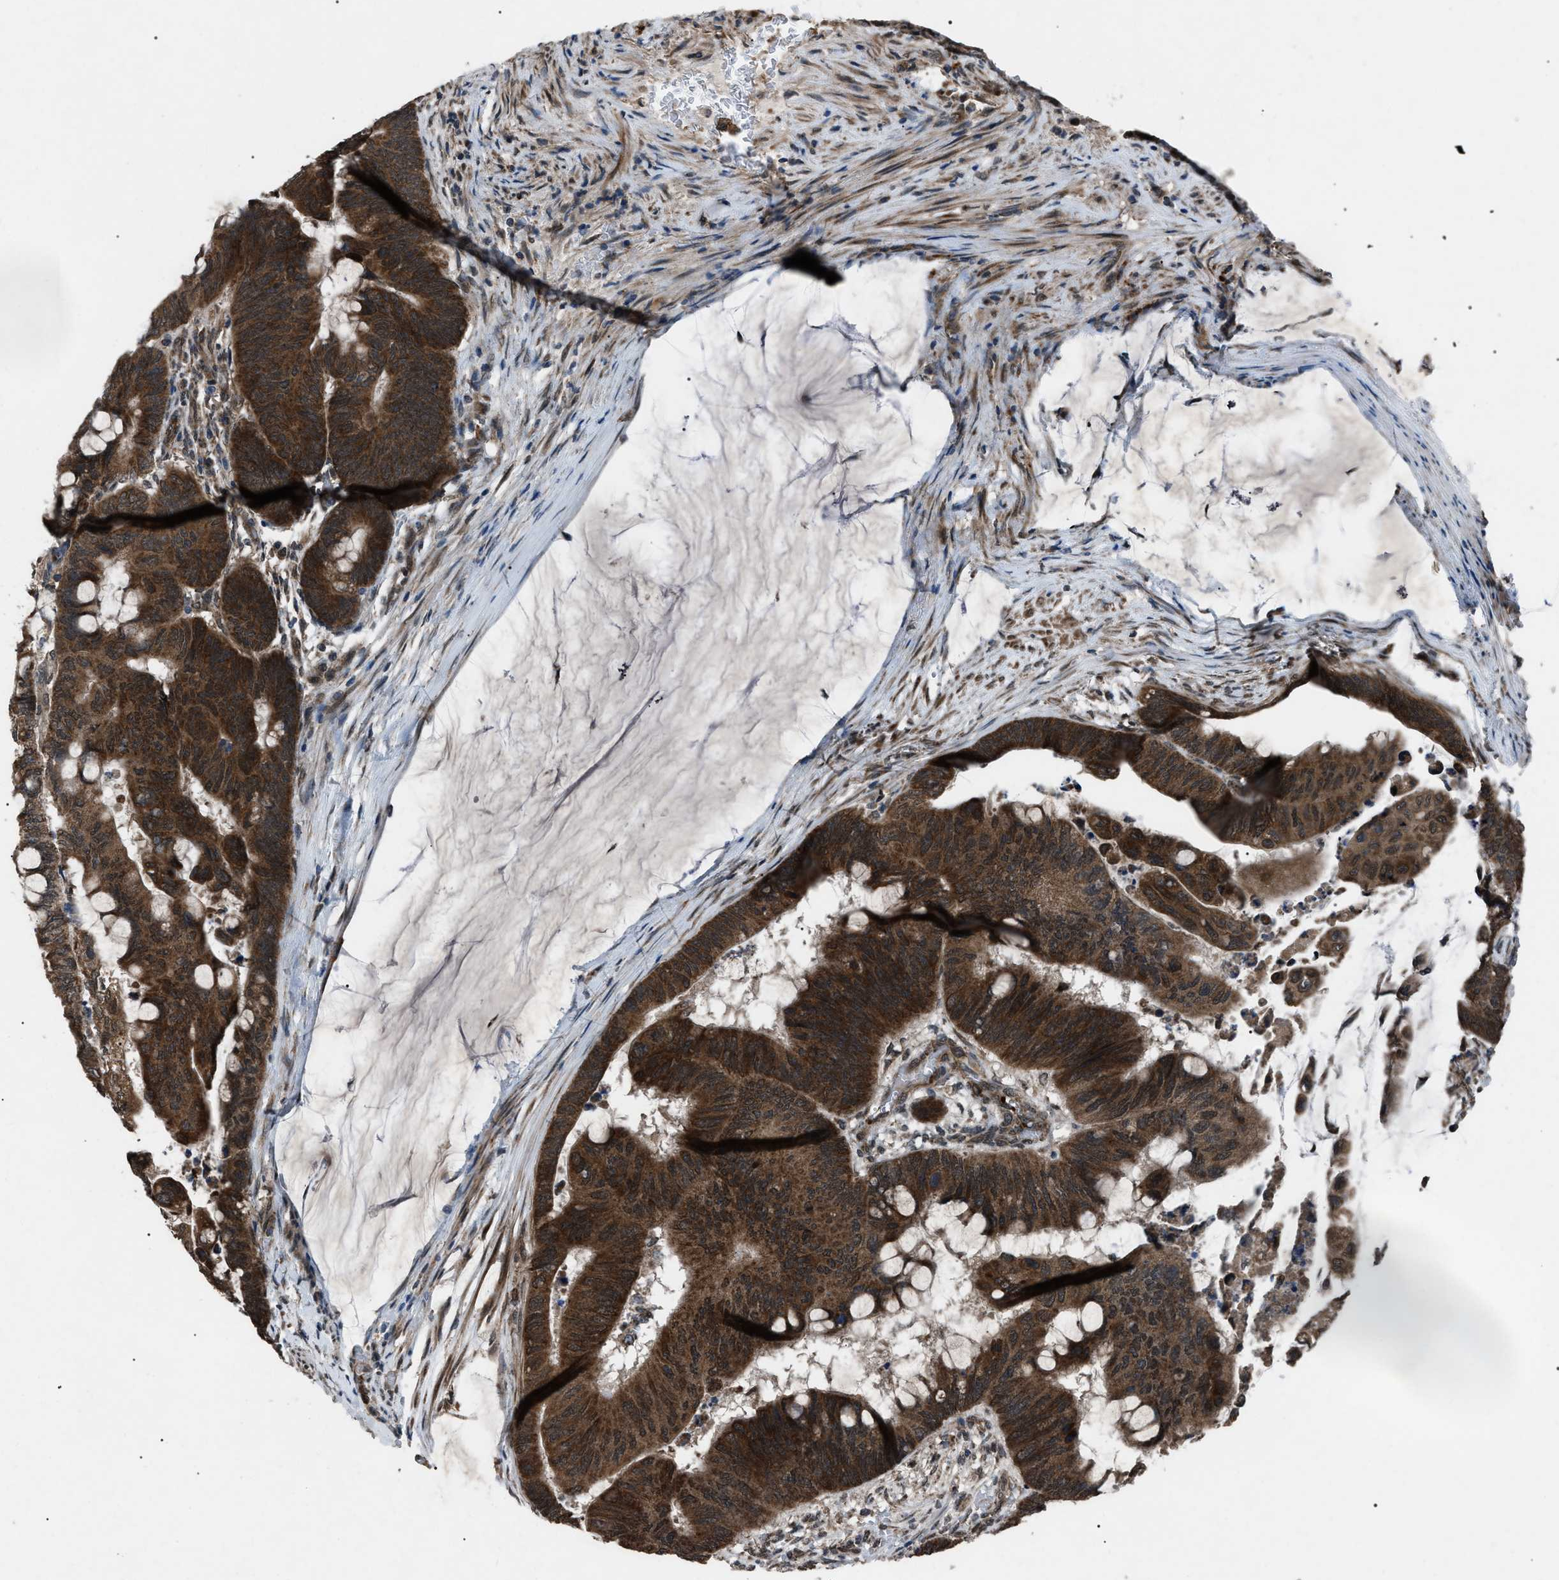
{"staining": {"intensity": "strong", "quantity": ">75%", "location": "cytoplasmic/membranous"}, "tissue": "colorectal cancer", "cell_type": "Tumor cells", "image_type": "cancer", "snomed": [{"axis": "morphology", "description": "Normal tissue, NOS"}, {"axis": "morphology", "description": "Adenocarcinoma, NOS"}, {"axis": "topography", "description": "Rectum"}], "caption": "Immunohistochemistry (IHC) image of neoplastic tissue: human colorectal adenocarcinoma stained using immunohistochemistry (IHC) demonstrates high levels of strong protein expression localized specifically in the cytoplasmic/membranous of tumor cells, appearing as a cytoplasmic/membranous brown color.", "gene": "ZFAND2A", "patient": {"sex": "male", "age": 92}}